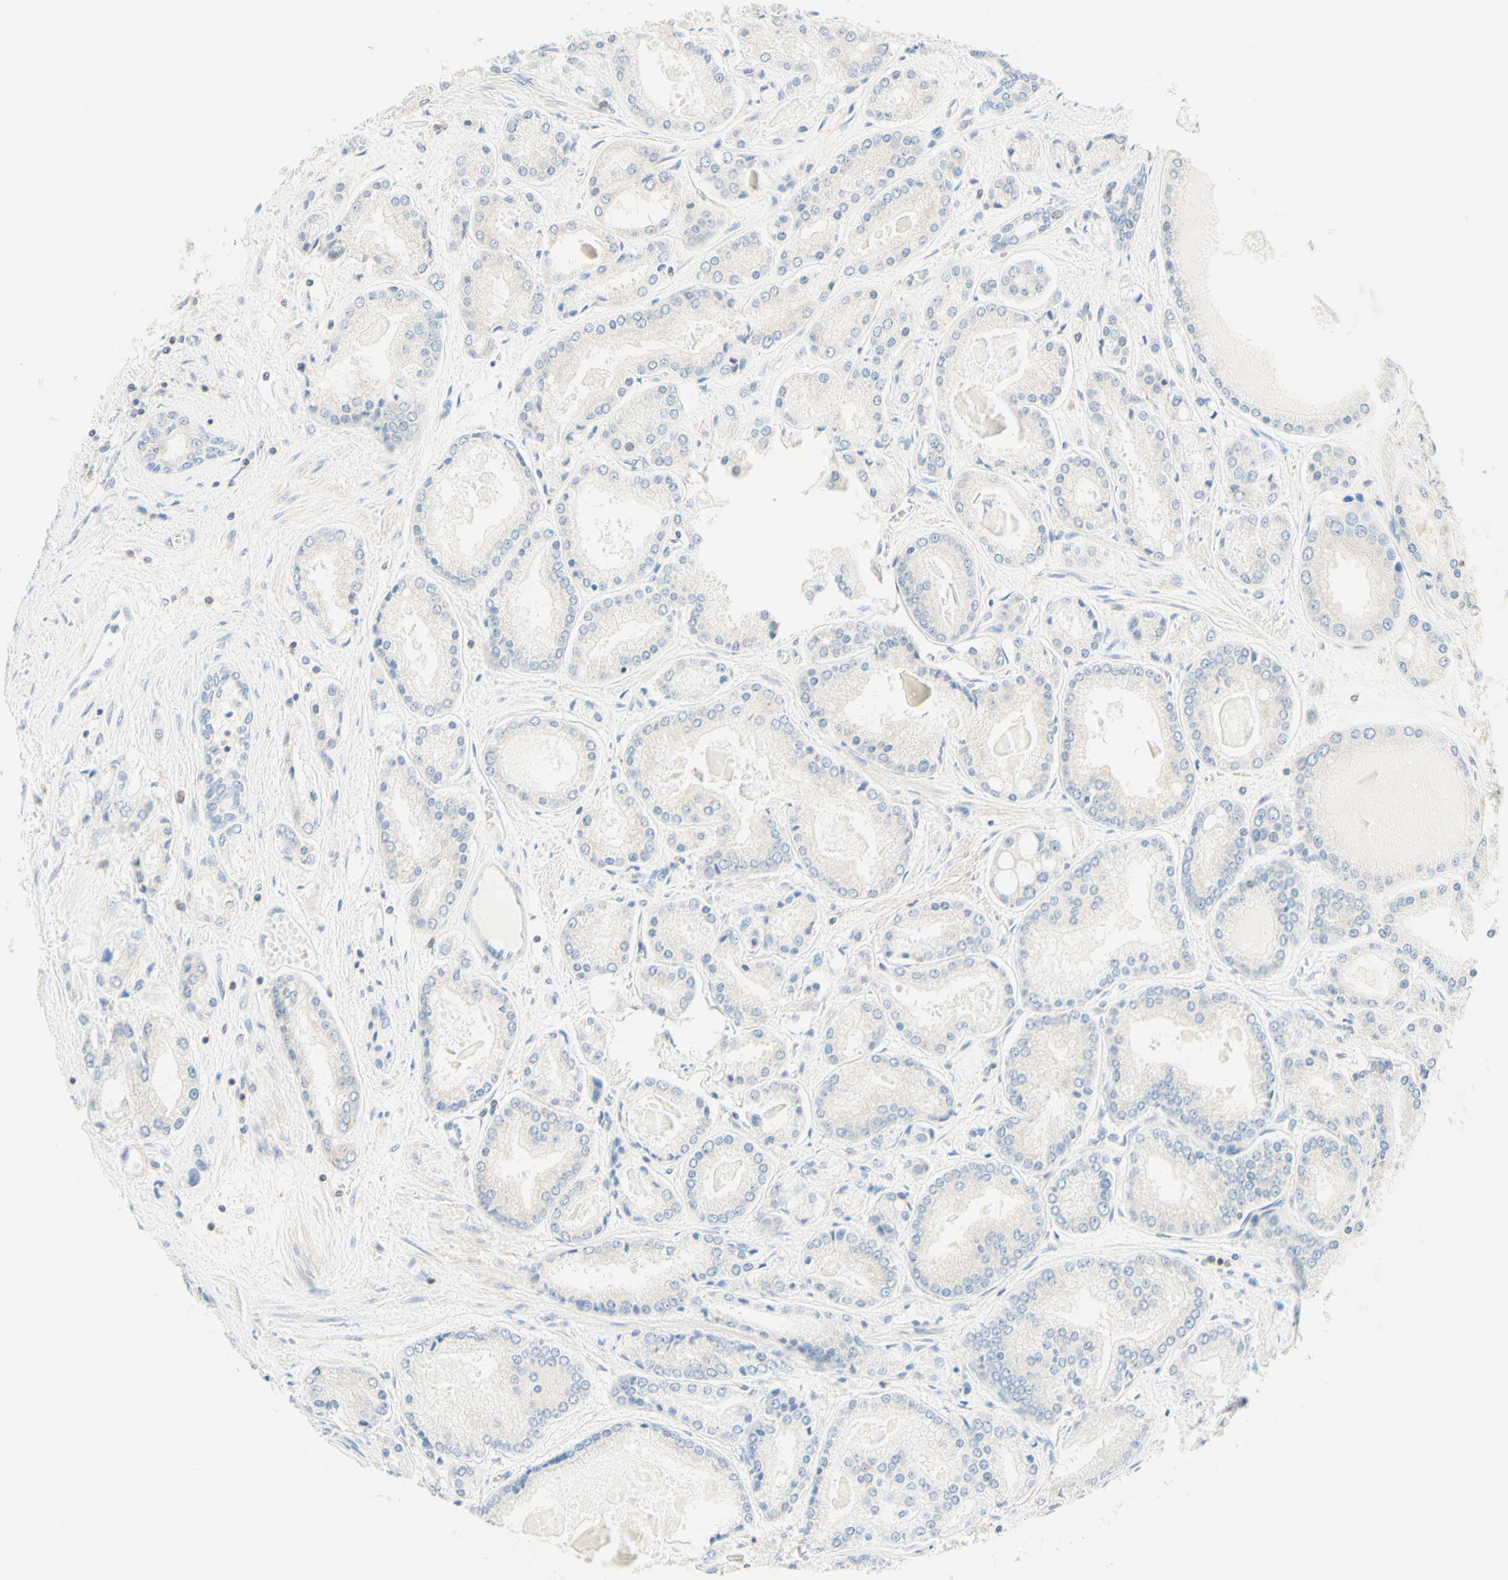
{"staining": {"intensity": "negative", "quantity": "none", "location": "none"}, "tissue": "prostate cancer", "cell_type": "Tumor cells", "image_type": "cancer", "snomed": [{"axis": "morphology", "description": "Adenocarcinoma, High grade"}, {"axis": "topography", "description": "Prostate"}], "caption": "DAB (3,3'-diaminobenzidine) immunohistochemical staining of human prostate cancer (adenocarcinoma (high-grade)) displays no significant positivity in tumor cells.", "gene": "LAT", "patient": {"sex": "male", "age": 59}}